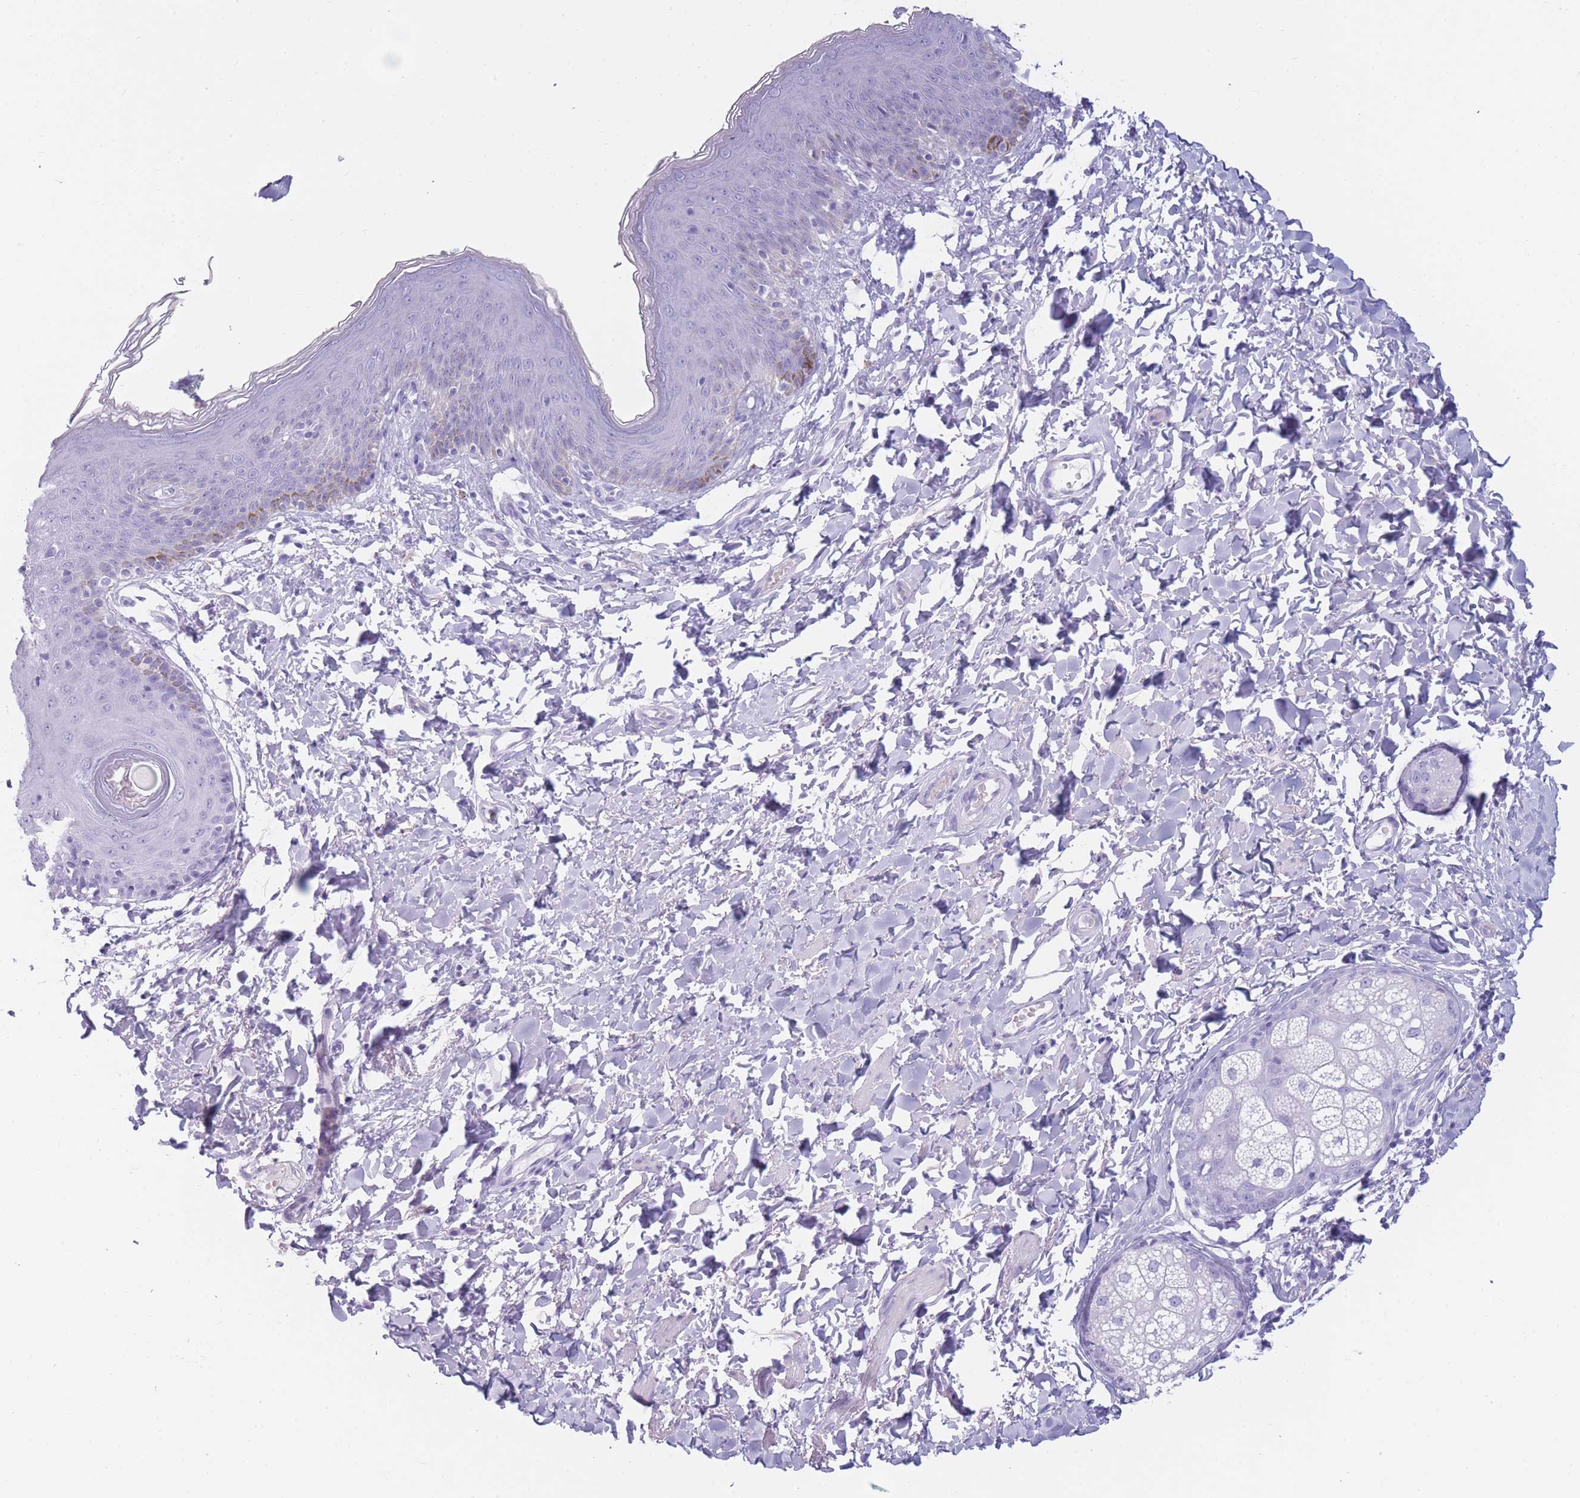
{"staining": {"intensity": "negative", "quantity": "none", "location": "none"}, "tissue": "skin", "cell_type": "Epidermal cells", "image_type": "normal", "snomed": [{"axis": "morphology", "description": "Normal tissue, NOS"}, {"axis": "topography", "description": "Vulva"}], "caption": "Human skin stained for a protein using immunohistochemistry (IHC) exhibits no positivity in epidermal cells.", "gene": "TNFSF11", "patient": {"sex": "female", "age": 66}}